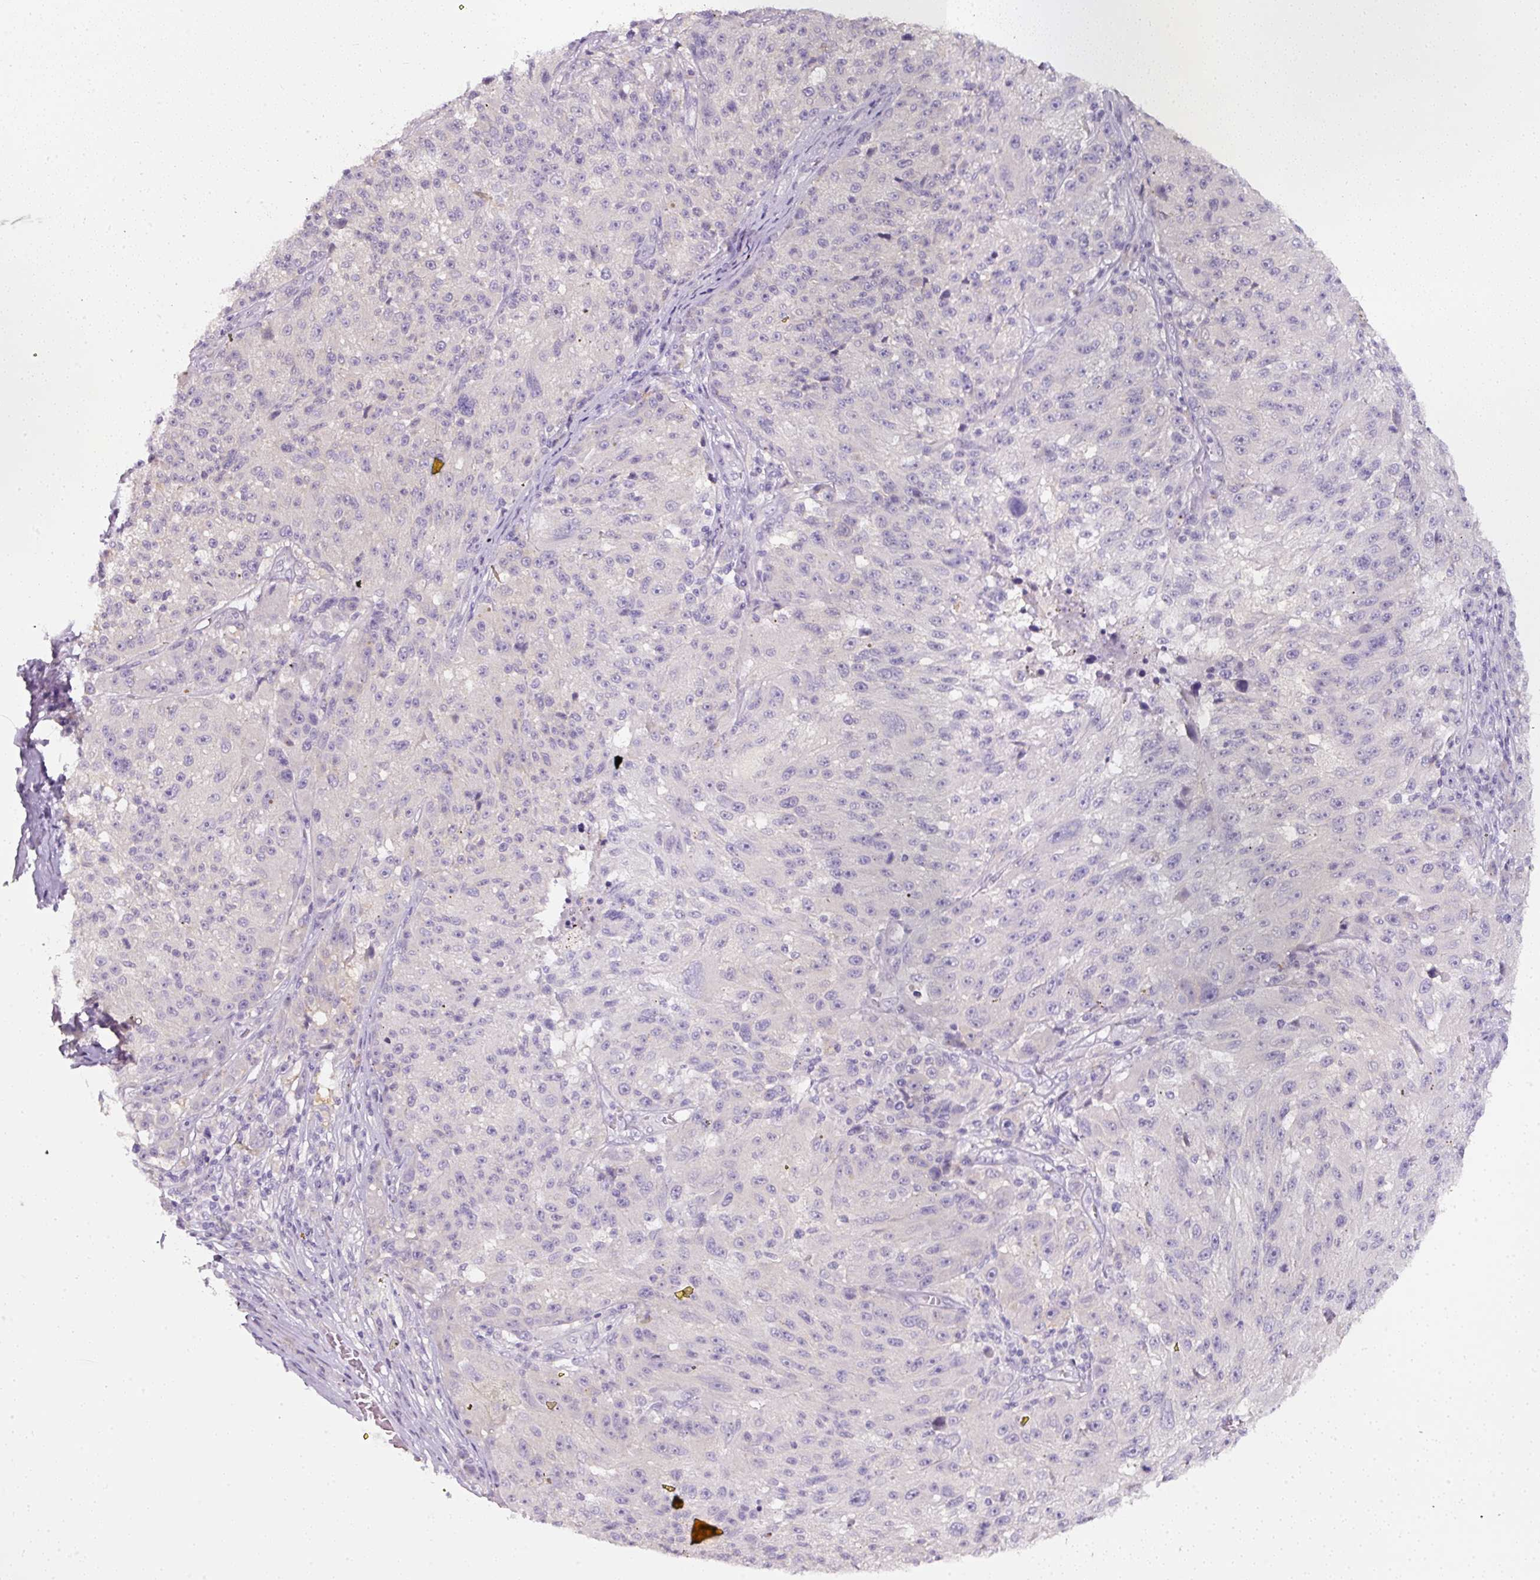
{"staining": {"intensity": "negative", "quantity": "none", "location": "none"}, "tissue": "melanoma", "cell_type": "Tumor cells", "image_type": "cancer", "snomed": [{"axis": "morphology", "description": "Malignant melanoma, NOS"}, {"axis": "topography", "description": "Skin"}], "caption": "This is a photomicrograph of immunohistochemistry (IHC) staining of melanoma, which shows no staining in tumor cells.", "gene": "SLC2A2", "patient": {"sex": "male", "age": 53}}